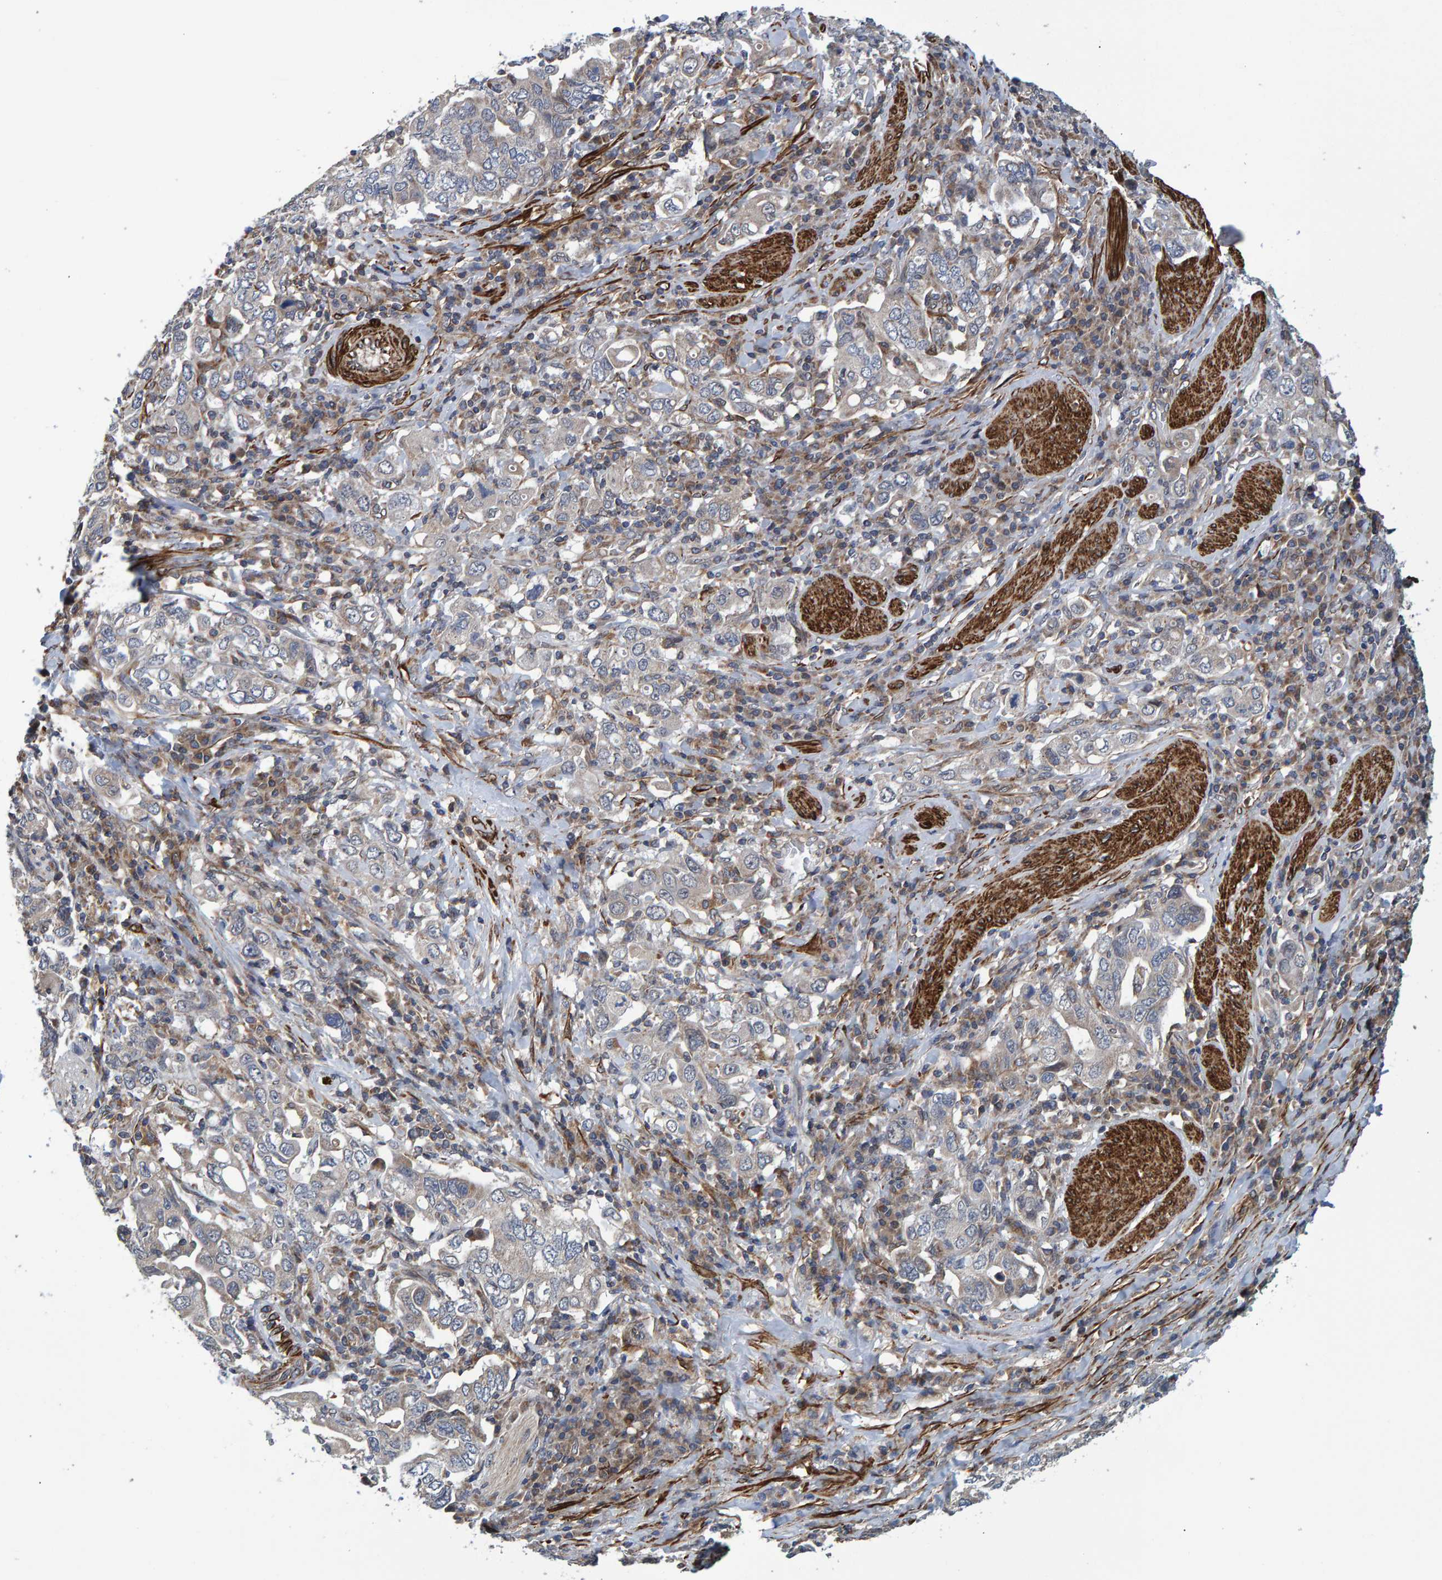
{"staining": {"intensity": "negative", "quantity": "none", "location": "none"}, "tissue": "stomach cancer", "cell_type": "Tumor cells", "image_type": "cancer", "snomed": [{"axis": "morphology", "description": "Adenocarcinoma, NOS"}, {"axis": "topography", "description": "Stomach, upper"}], "caption": "Immunohistochemistry photomicrograph of neoplastic tissue: human adenocarcinoma (stomach) stained with DAB (3,3'-diaminobenzidine) demonstrates no significant protein staining in tumor cells. (DAB IHC with hematoxylin counter stain).", "gene": "ATP6V1H", "patient": {"sex": "male", "age": 62}}